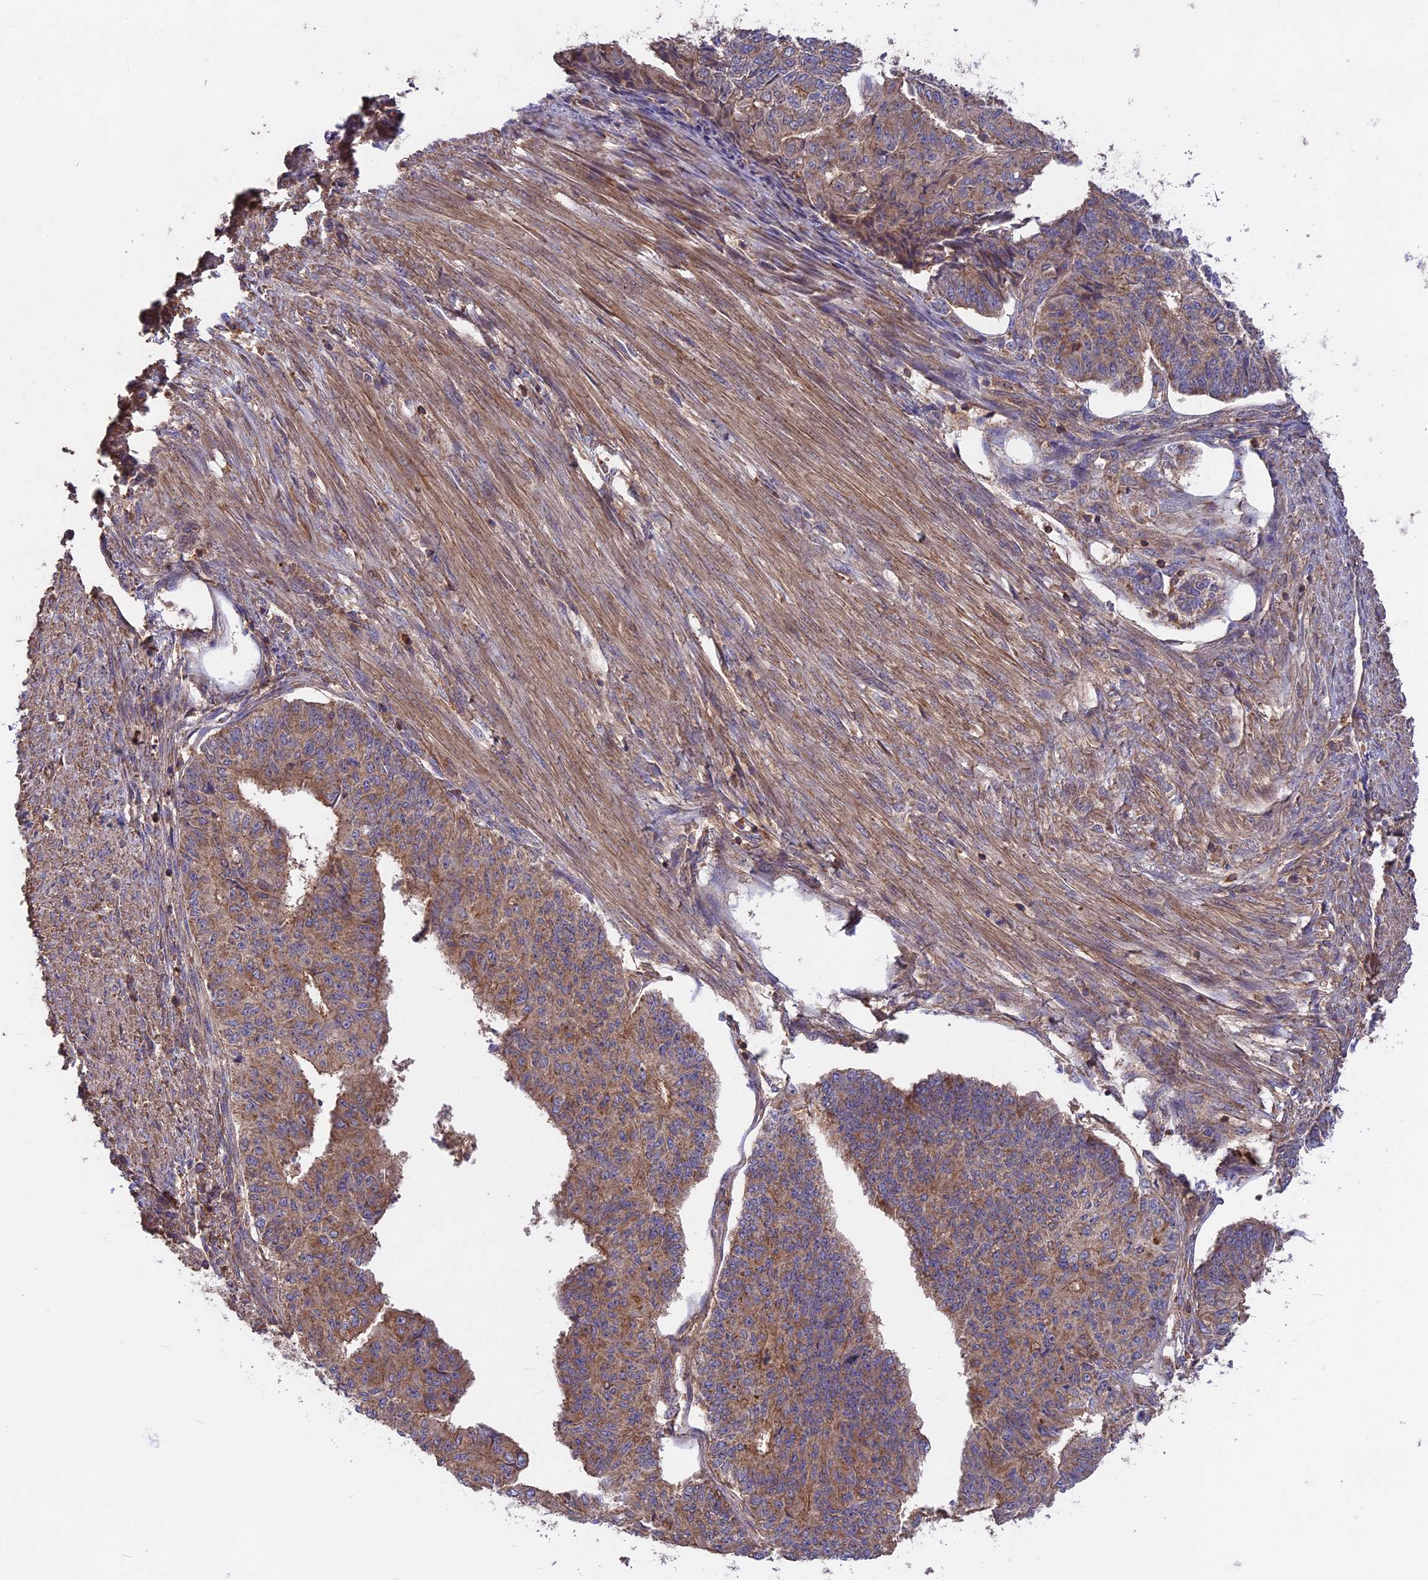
{"staining": {"intensity": "moderate", "quantity": ">75%", "location": "cytoplasmic/membranous"}, "tissue": "endometrial cancer", "cell_type": "Tumor cells", "image_type": "cancer", "snomed": [{"axis": "morphology", "description": "Adenocarcinoma, NOS"}, {"axis": "topography", "description": "Endometrium"}], "caption": "A histopathology image of endometrial cancer (adenocarcinoma) stained for a protein demonstrates moderate cytoplasmic/membranous brown staining in tumor cells.", "gene": "NUDT8", "patient": {"sex": "female", "age": 32}}